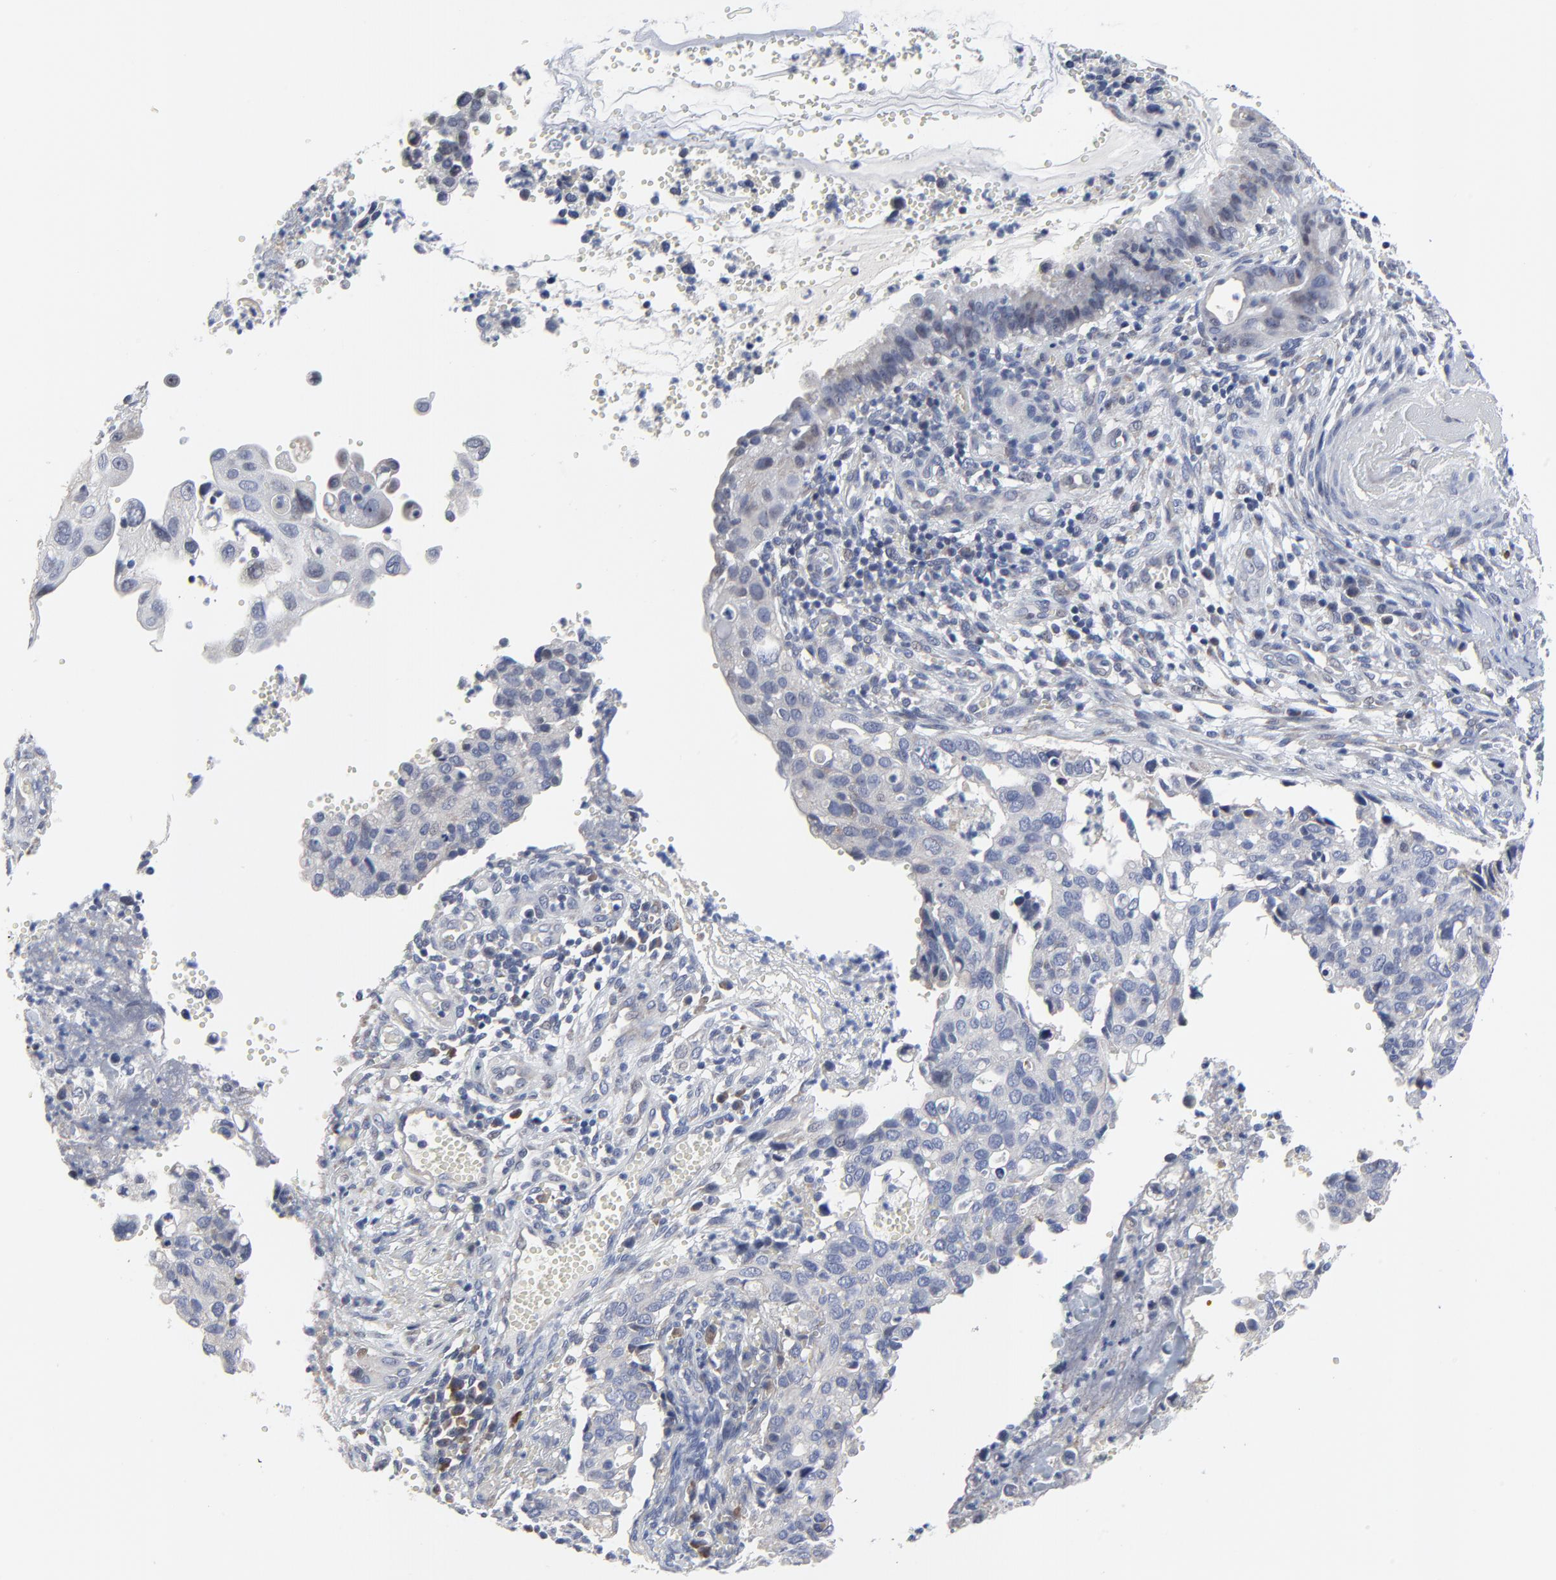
{"staining": {"intensity": "negative", "quantity": "none", "location": "none"}, "tissue": "cervical cancer", "cell_type": "Tumor cells", "image_type": "cancer", "snomed": [{"axis": "morphology", "description": "Normal tissue, NOS"}, {"axis": "morphology", "description": "Squamous cell carcinoma, NOS"}, {"axis": "topography", "description": "Cervix"}], "caption": "This micrograph is of cervical squamous cell carcinoma stained with immunohistochemistry (IHC) to label a protein in brown with the nuclei are counter-stained blue. There is no expression in tumor cells.", "gene": "NLGN3", "patient": {"sex": "female", "age": 45}}